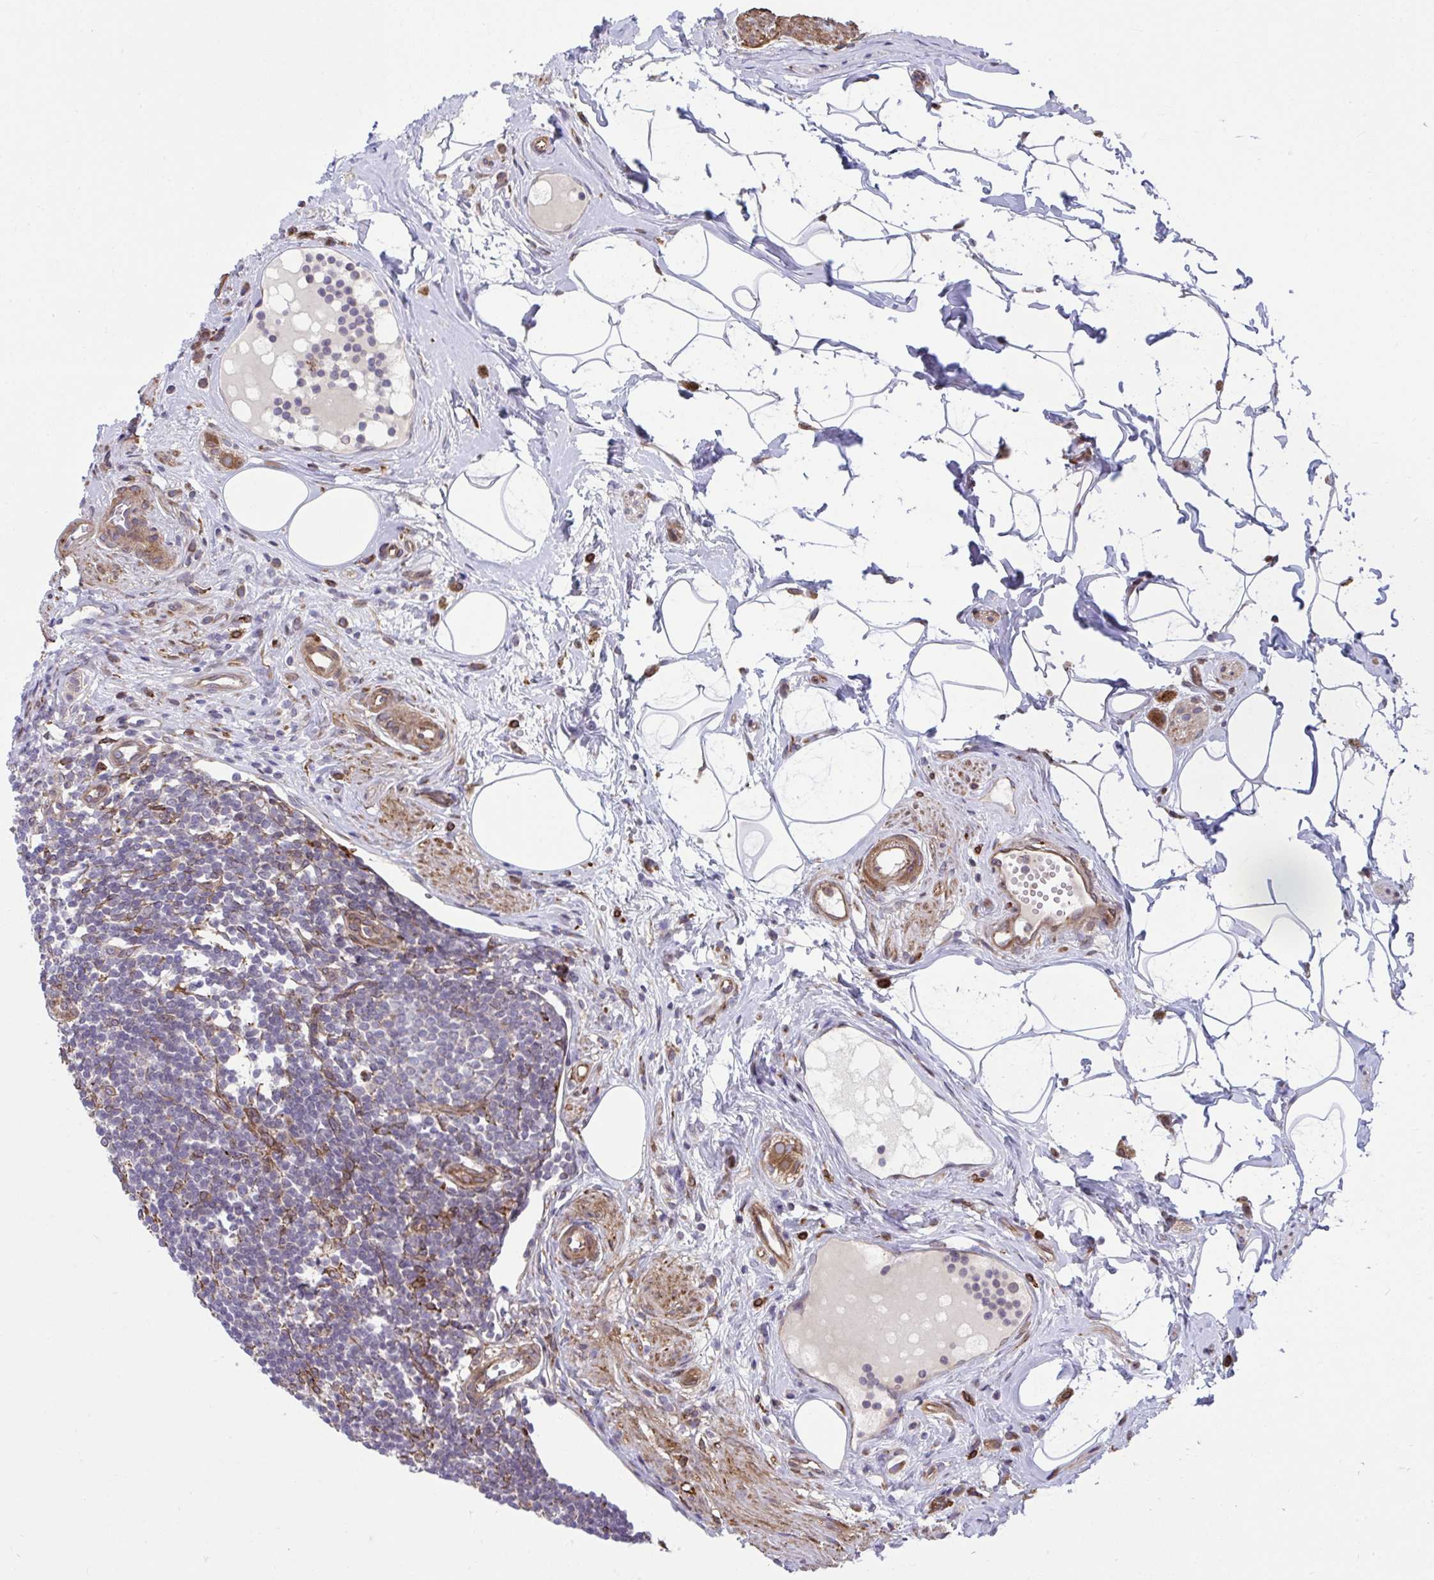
{"staining": {"intensity": "strong", "quantity": ">75%", "location": "cytoplasmic/membranous"}, "tissue": "appendix", "cell_type": "Glandular cells", "image_type": "normal", "snomed": [{"axis": "morphology", "description": "Normal tissue, NOS"}, {"axis": "topography", "description": "Appendix"}], "caption": "A micrograph of appendix stained for a protein exhibits strong cytoplasmic/membranous brown staining in glandular cells.", "gene": "STIM2", "patient": {"sex": "female", "age": 56}}